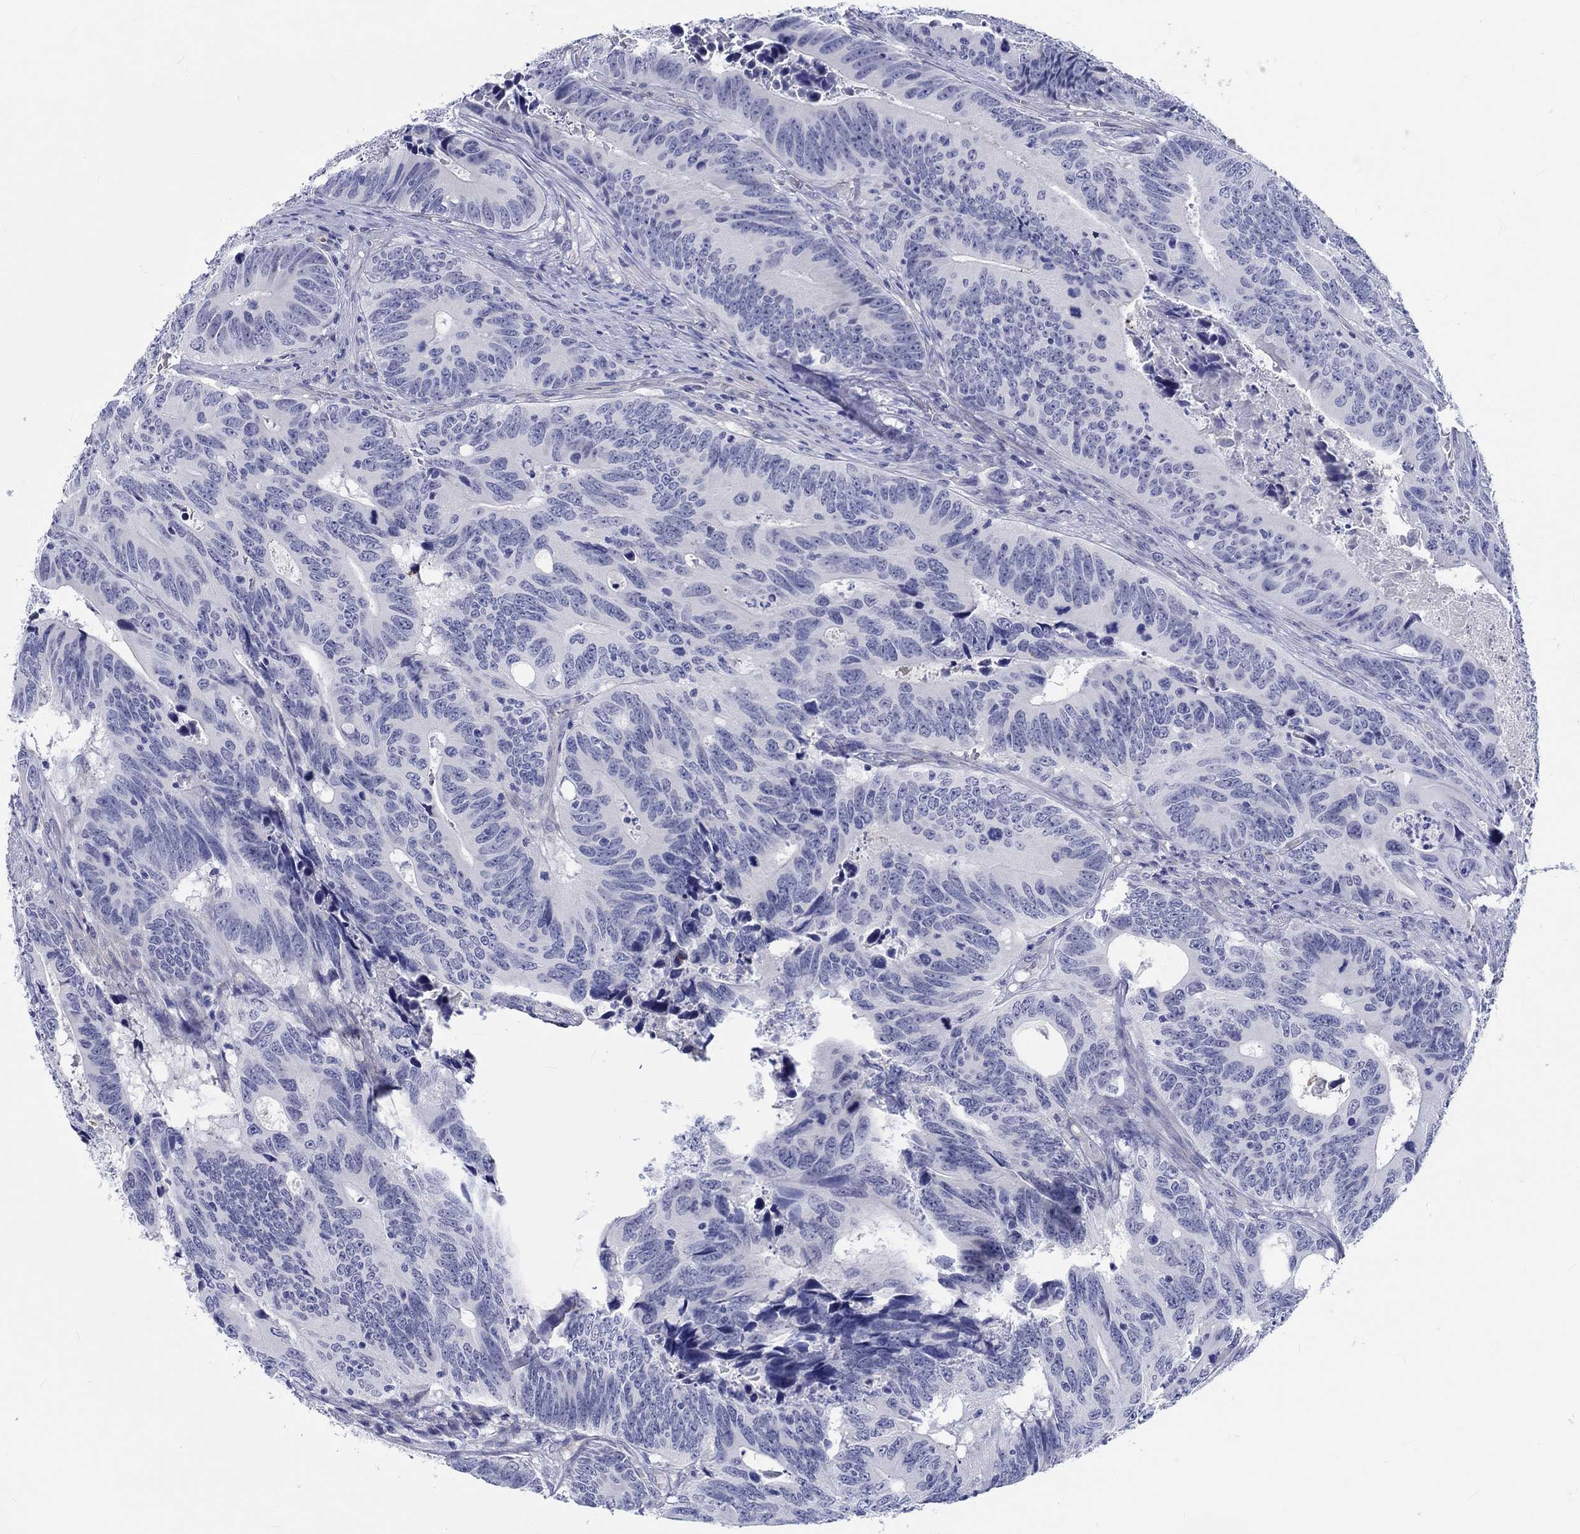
{"staining": {"intensity": "negative", "quantity": "none", "location": "none"}, "tissue": "colorectal cancer", "cell_type": "Tumor cells", "image_type": "cancer", "snomed": [{"axis": "morphology", "description": "Adenocarcinoma, NOS"}, {"axis": "topography", "description": "Colon"}], "caption": "Immunohistochemical staining of adenocarcinoma (colorectal) exhibits no significant positivity in tumor cells.", "gene": "CDY2B", "patient": {"sex": "female", "age": 90}}